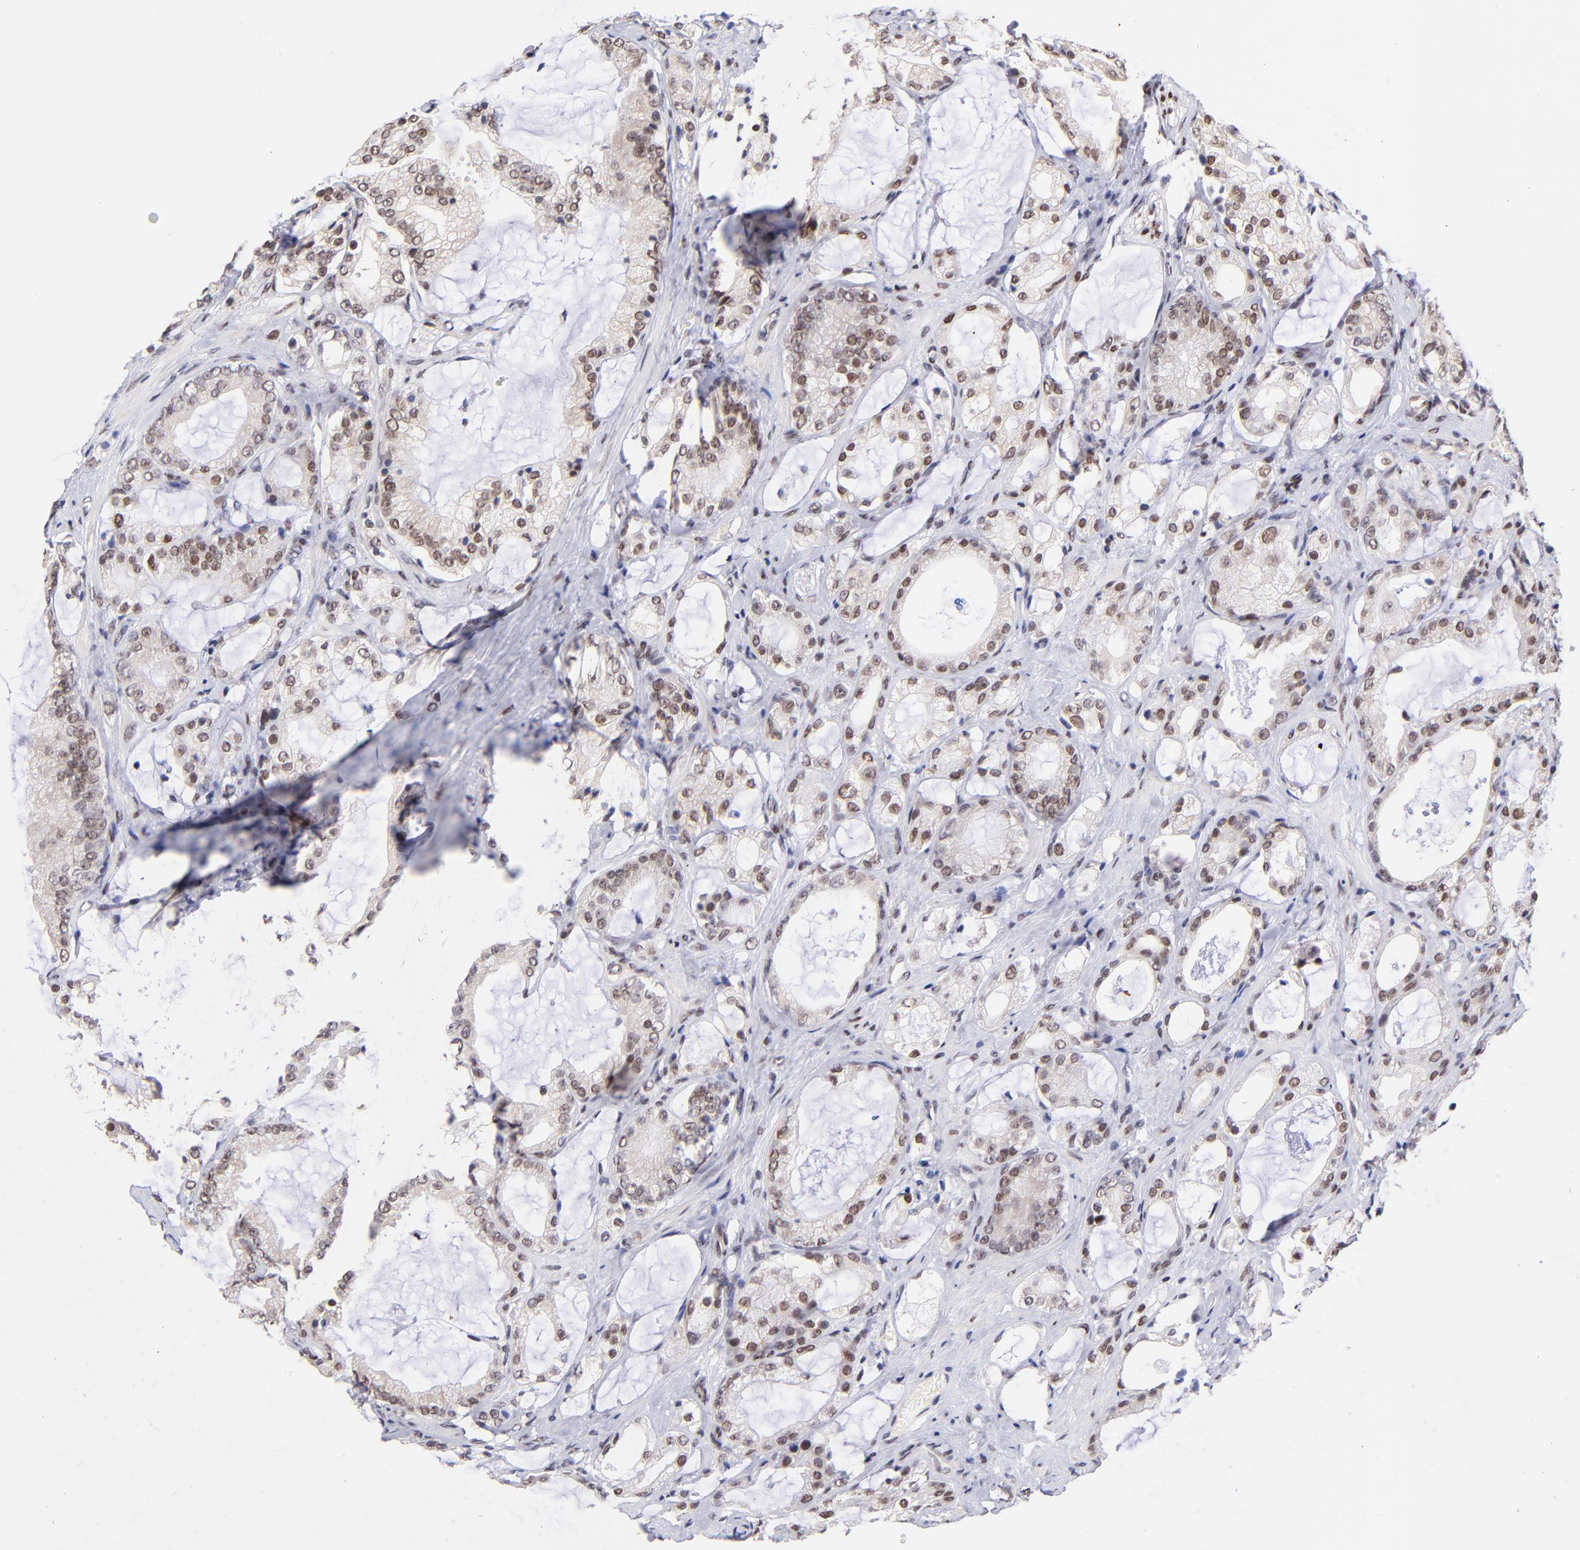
{"staining": {"intensity": "moderate", "quantity": ">75%", "location": "nuclear"}, "tissue": "prostate cancer", "cell_type": "Tumor cells", "image_type": "cancer", "snomed": [{"axis": "morphology", "description": "Adenocarcinoma, Medium grade"}, {"axis": "topography", "description": "Prostate"}], "caption": "Protein analysis of prostate cancer (adenocarcinoma (medium-grade)) tissue shows moderate nuclear staining in about >75% of tumor cells.", "gene": "MIDEAS", "patient": {"sex": "male", "age": 70}}